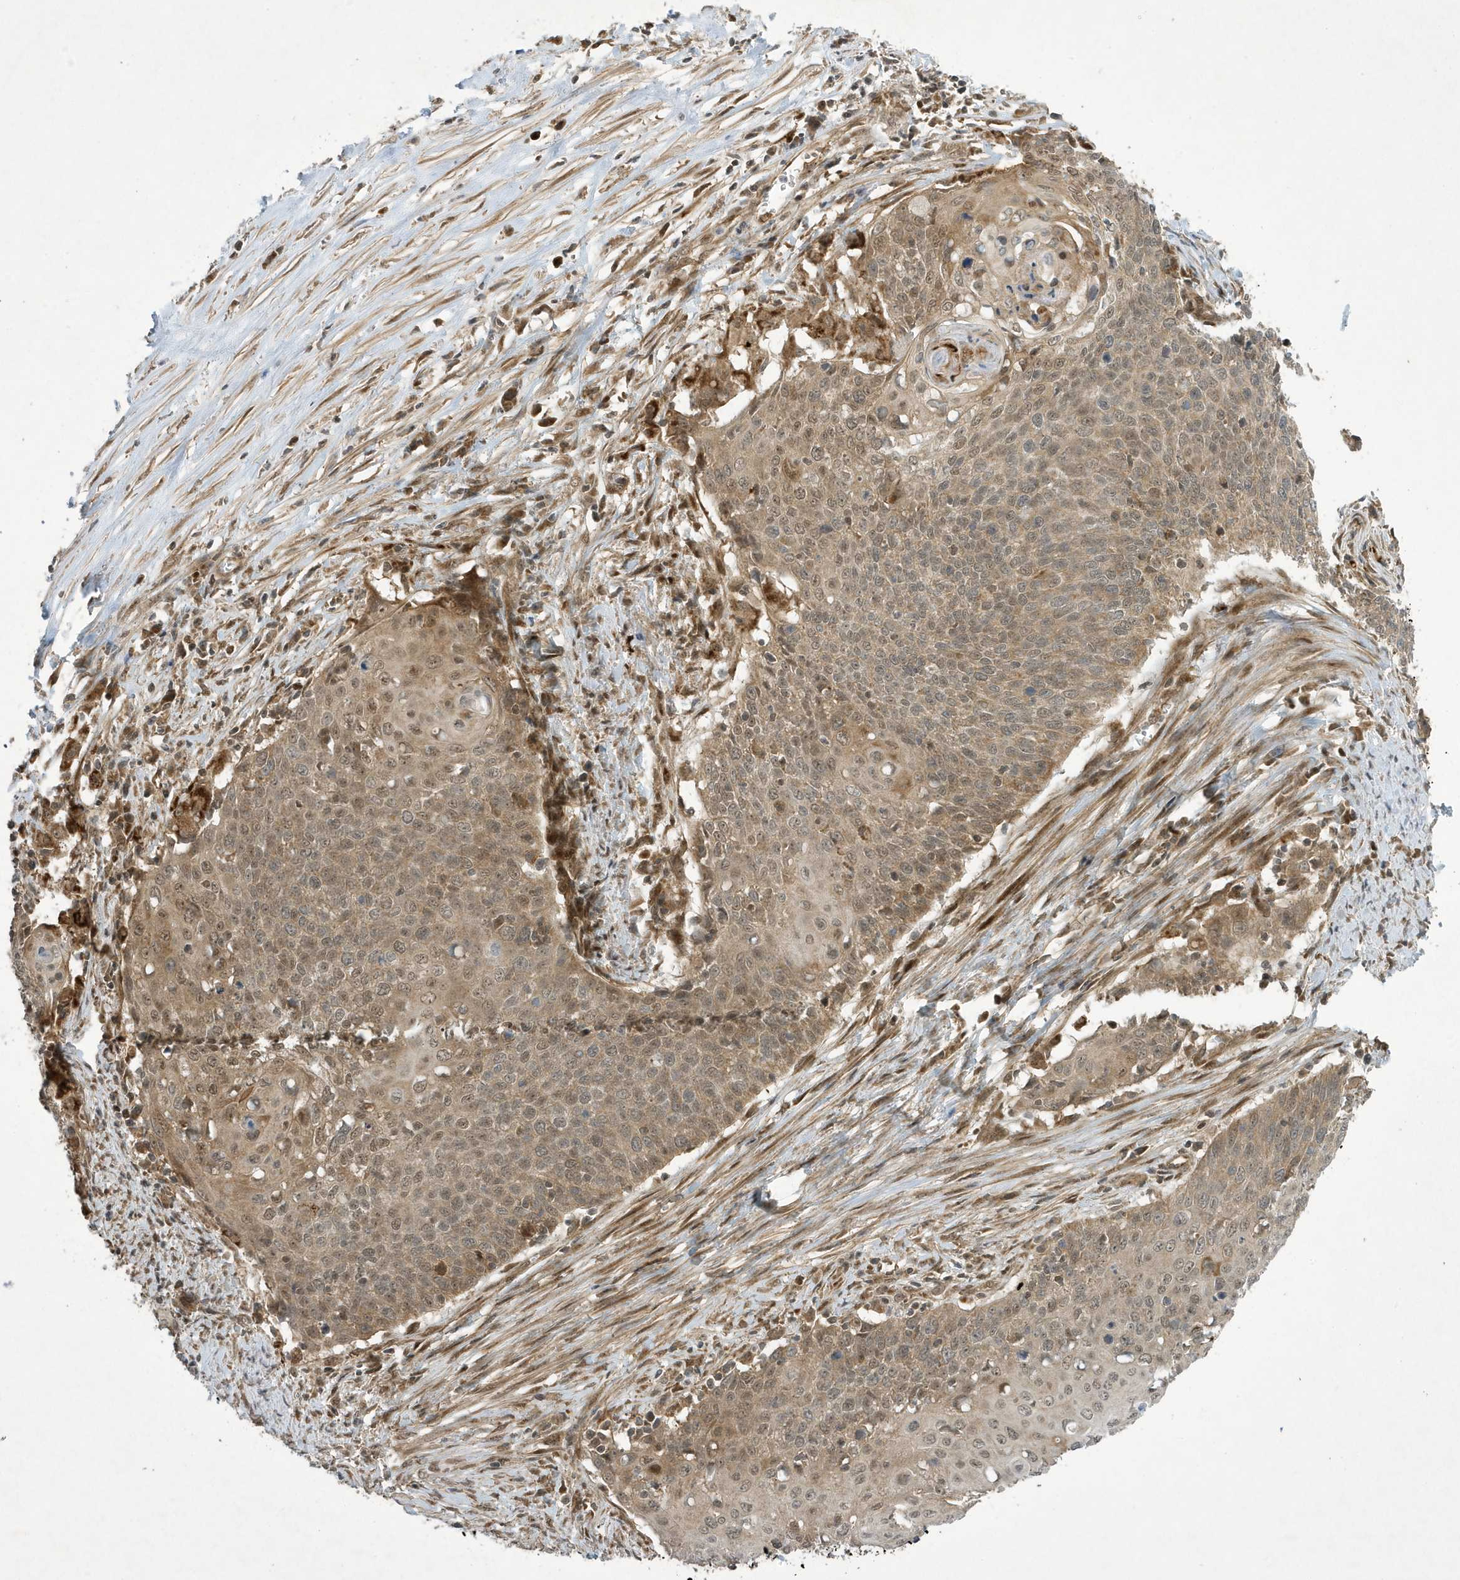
{"staining": {"intensity": "moderate", "quantity": ">75%", "location": "cytoplasmic/membranous,nuclear"}, "tissue": "cervical cancer", "cell_type": "Tumor cells", "image_type": "cancer", "snomed": [{"axis": "morphology", "description": "Squamous cell carcinoma, NOS"}, {"axis": "topography", "description": "Cervix"}], "caption": "This is an image of immunohistochemistry (IHC) staining of squamous cell carcinoma (cervical), which shows moderate expression in the cytoplasmic/membranous and nuclear of tumor cells.", "gene": "NCOA7", "patient": {"sex": "female", "age": 39}}